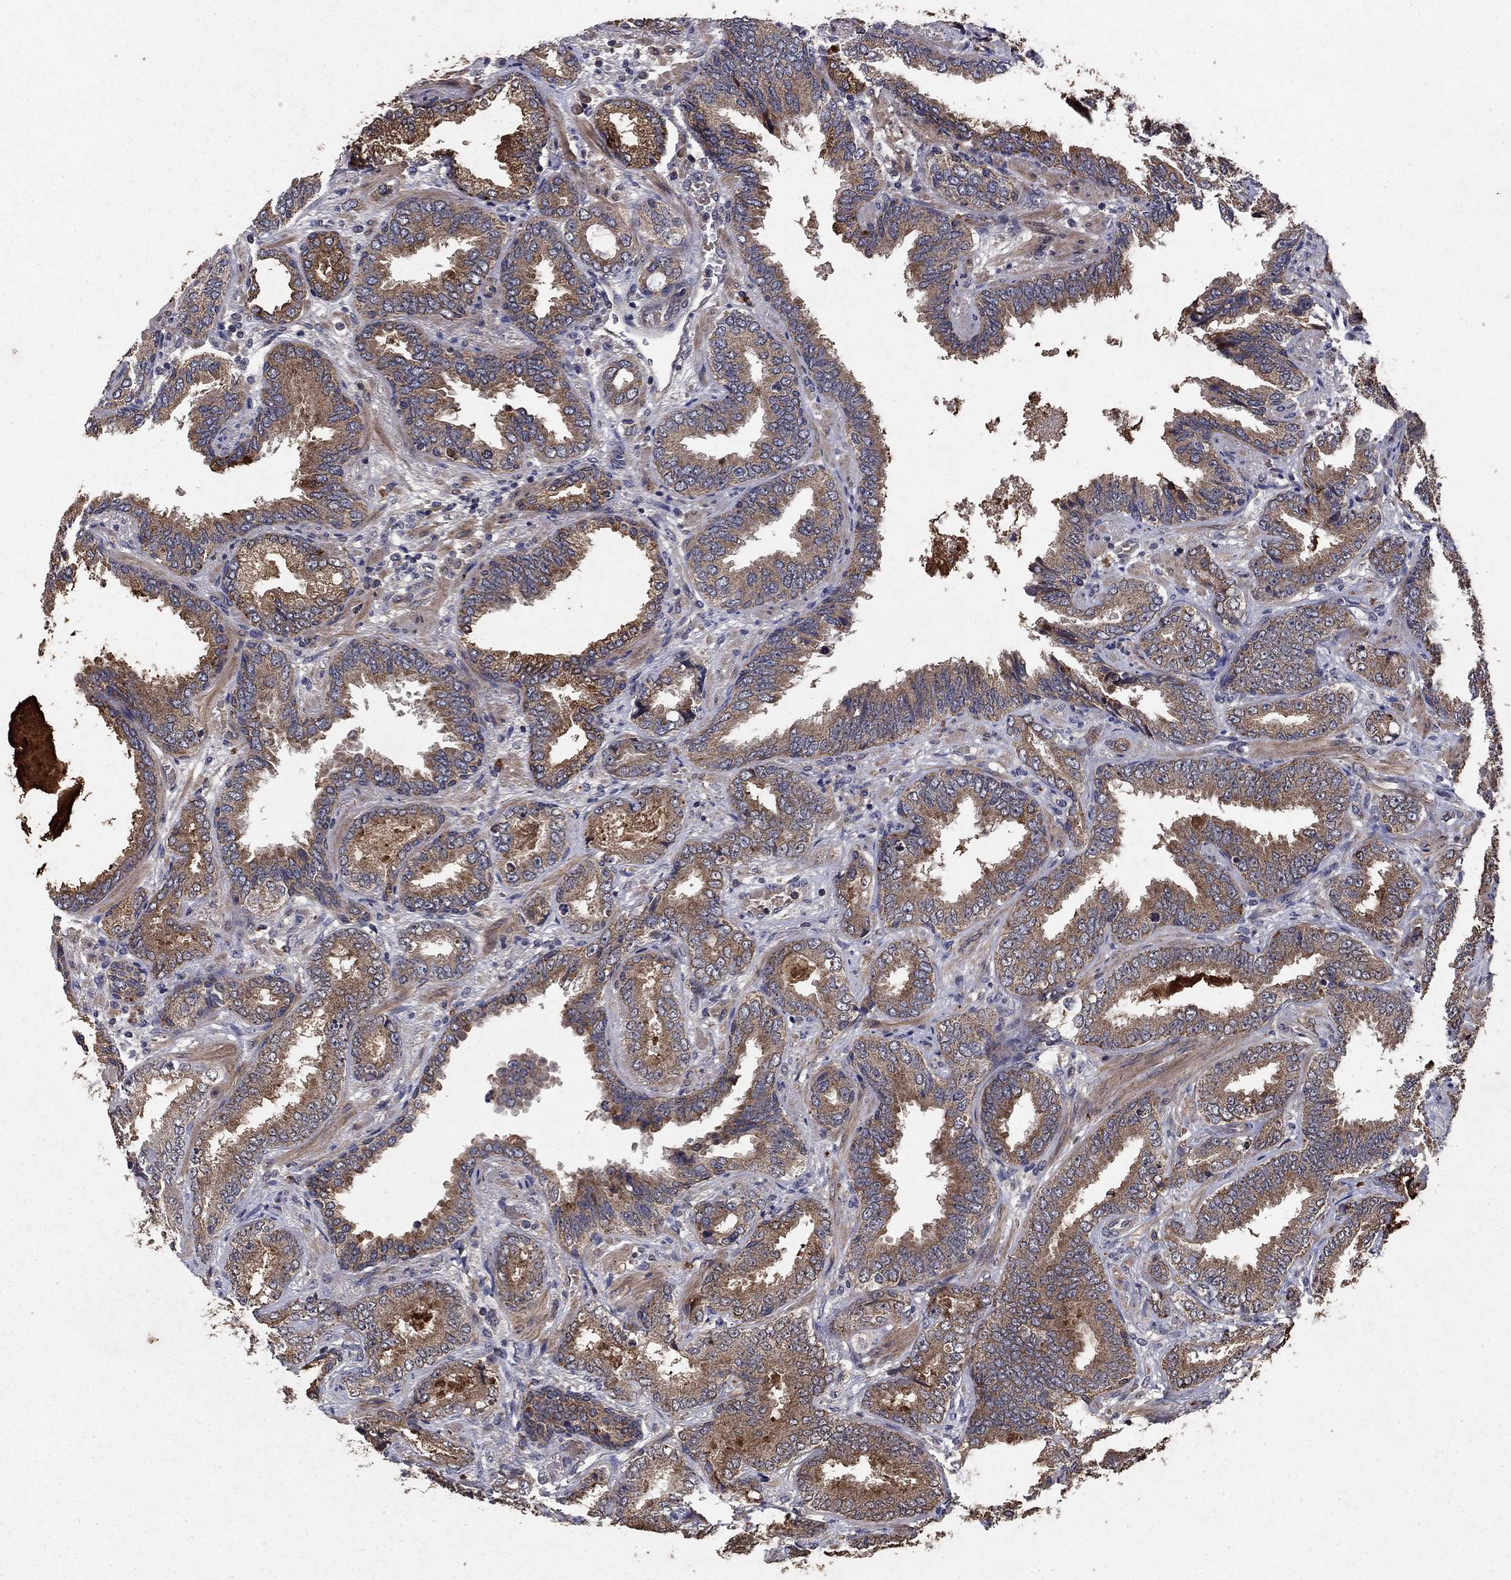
{"staining": {"intensity": "moderate", "quantity": ">75%", "location": "cytoplasmic/membranous"}, "tissue": "prostate cancer", "cell_type": "Tumor cells", "image_type": "cancer", "snomed": [{"axis": "morphology", "description": "Adenocarcinoma, Low grade"}, {"axis": "topography", "description": "Prostate"}], "caption": "Immunohistochemical staining of human adenocarcinoma (low-grade) (prostate) reveals moderate cytoplasmic/membranous protein positivity in approximately >75% of tumor cells. Using DAB (brown) and hematoxylin (blue) stains, captured at high magnification using brightfield microscopy.", "gene": "DHRS1", "patient": {"sex": "male", "age": 68}}